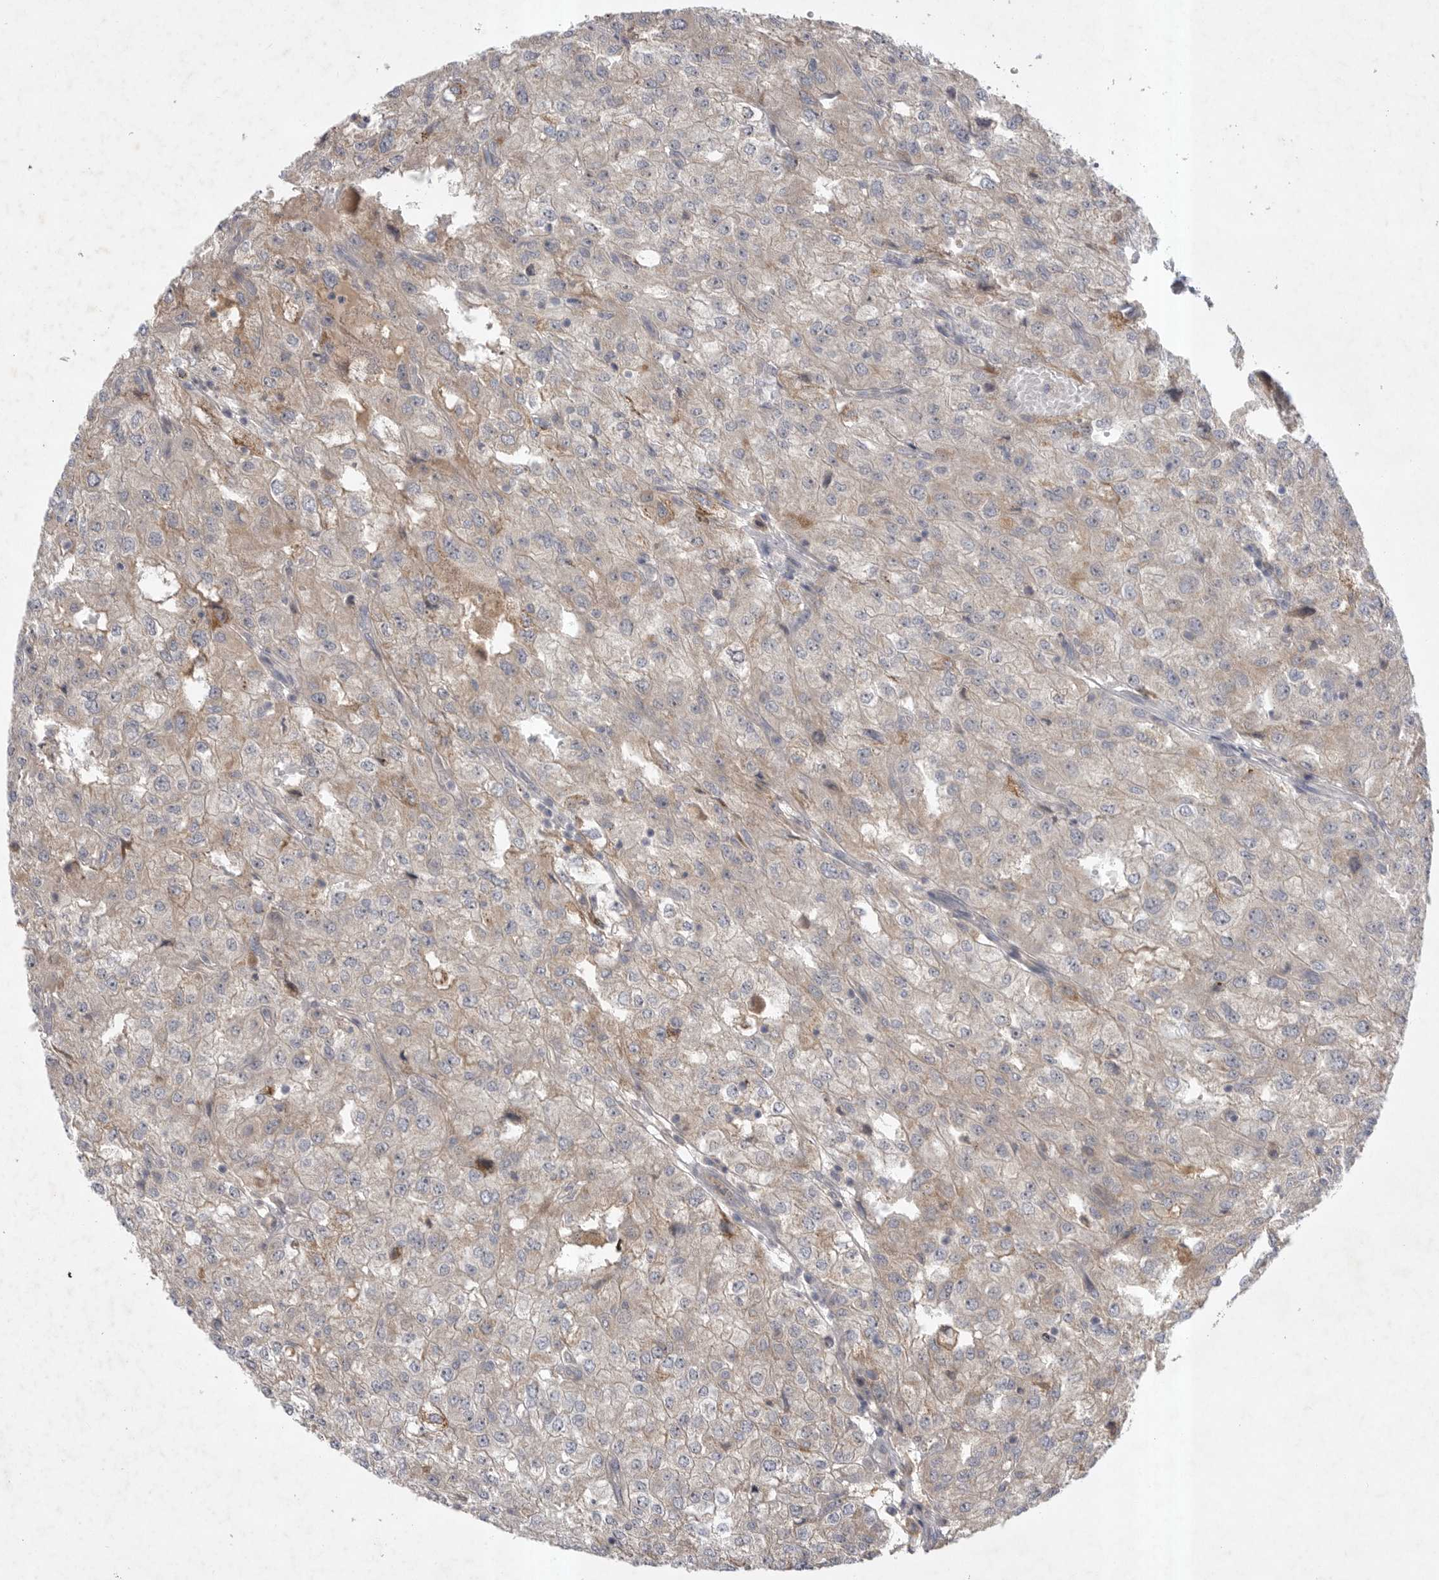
{"staining": {"intensity": "negative", "quantity": "none", "location": "none"}, "tissue": "renal cancer", "cell_type": "Tumor cells", "image_type": "cancer", "snomed": [{"axis": "morphology", "description": "Adenocarcinoma, NOS"}, {"axis": "topography", "description": "Kidney"}], "caption": "DAB immunohistochemical staining of human renal cancer (adenocarcinoma) shows no significant positivity in tumor cells.", "gene": "DHDDS", "patient": {"sex": "female", "age": 54}}